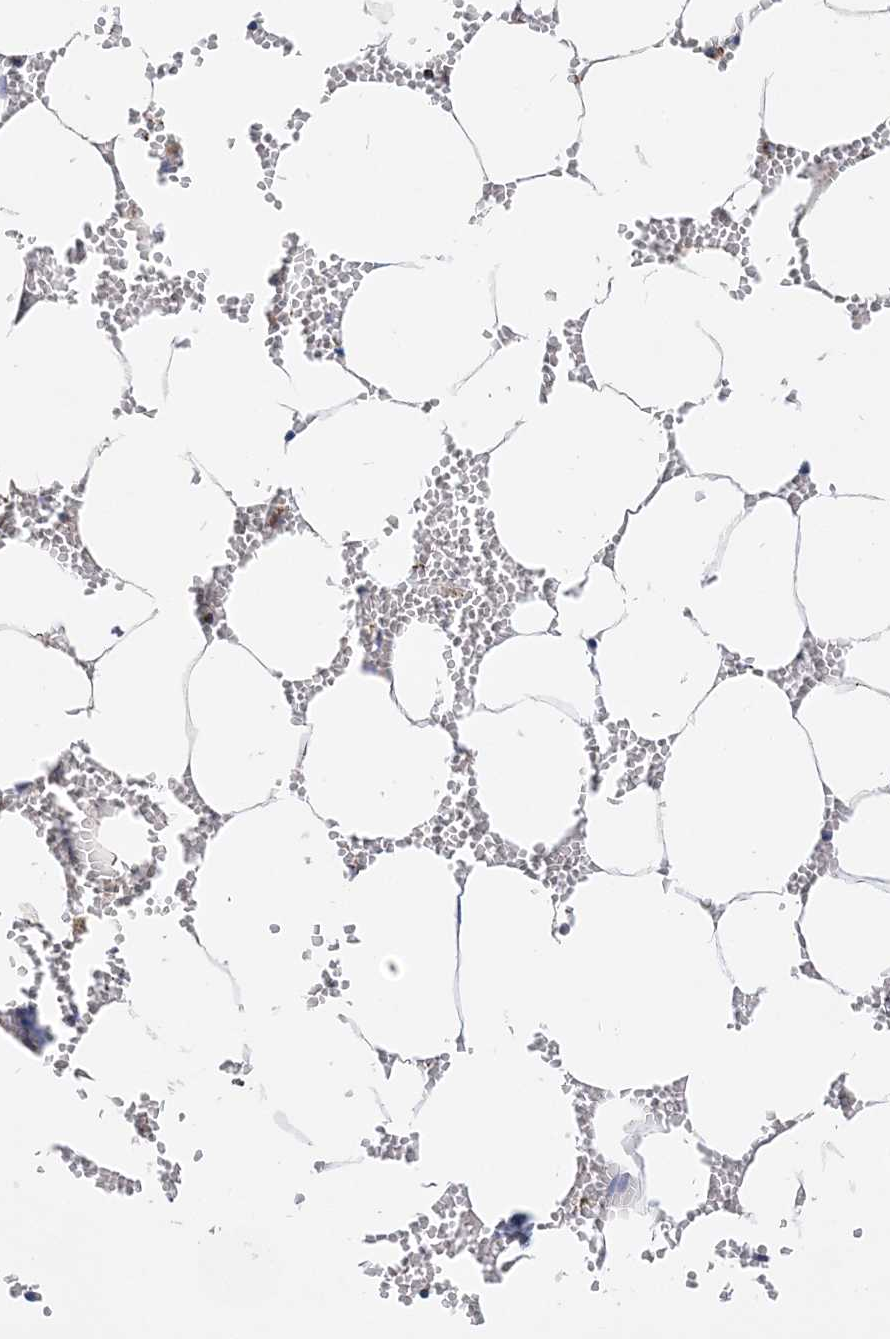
{"staining": {"intensity": "moderate", "quantity": "<25%", "location": "cytoplasmic/membranous"}, "tissue": "bone marrow", "cell_type": "Hematopoietic cells", "image_type": "normal", "snomed": [{"axis": "morphology", "description": "Normal tissue, NOS"}, {"axis": "topography", "description": "Bone marrow"}], "caption": "Immunohistochemical staining of normal bone marrow reveals low levels of moderate cytoplasmic/membranous staining in approximately <25% of hematopoietic cells.", "gene": "ACOT9", "patient": {"sex": "male", "age": 70}}